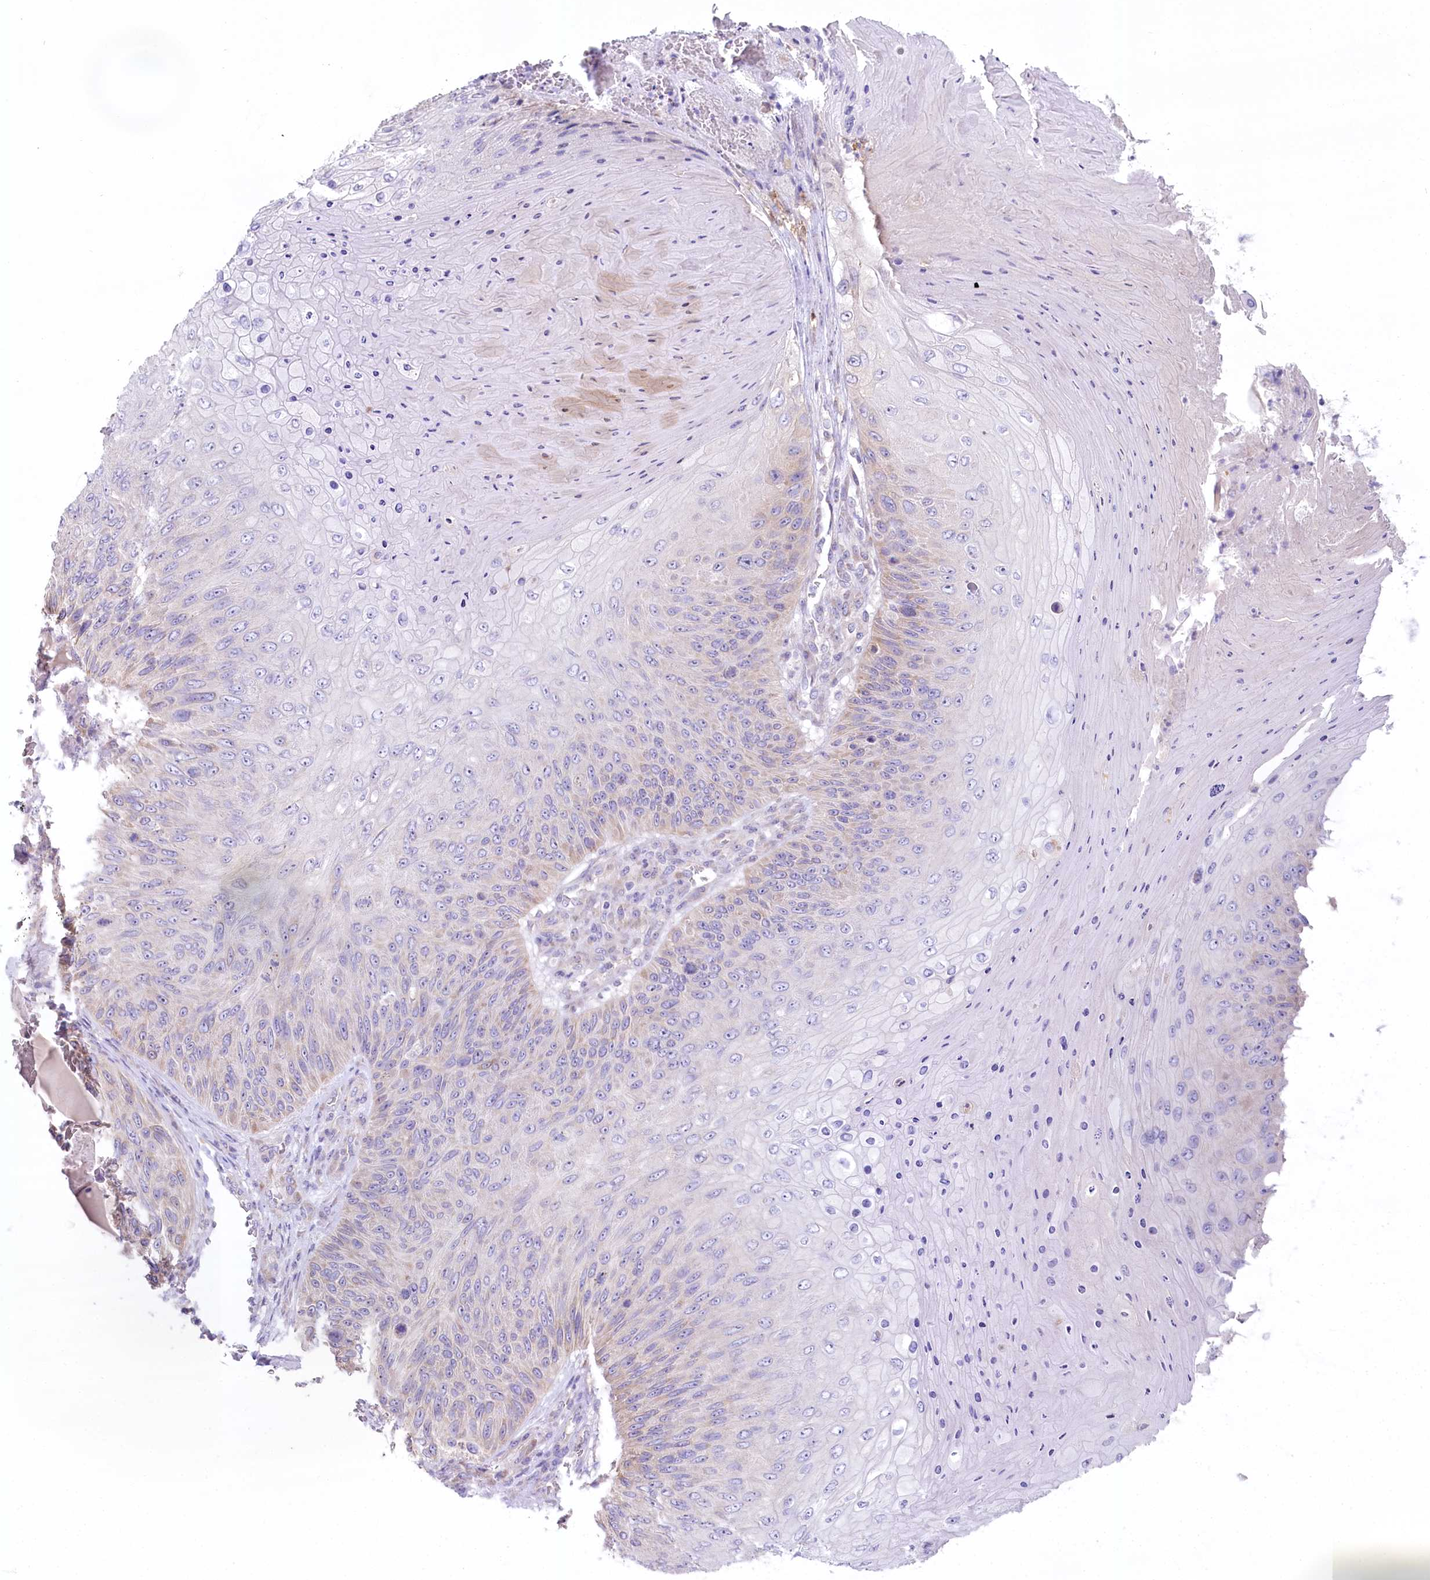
{"staining": {"intensity": "weak", "quantity": "25%-75%", "location": "cytoplasmic/membranous"}, "tissue": "skin cancer", "cell_type": "Tumor cells", "image_type": "cancer", "snomed": [{"axis": "morphology", "description": "Squamous cell carcinoma, NOS"}, {"axis": "topography", "description": "Skin"}], "caption": "Skin cancer (squamous cell carcinoma) stained with a brown dye exhibits weak cytoplasmic/membranous positive positivity in approximately 25%-75% of tumor cells.", "gene": "MYOZ1", "patient": {"sex": "female", "age": 88}}